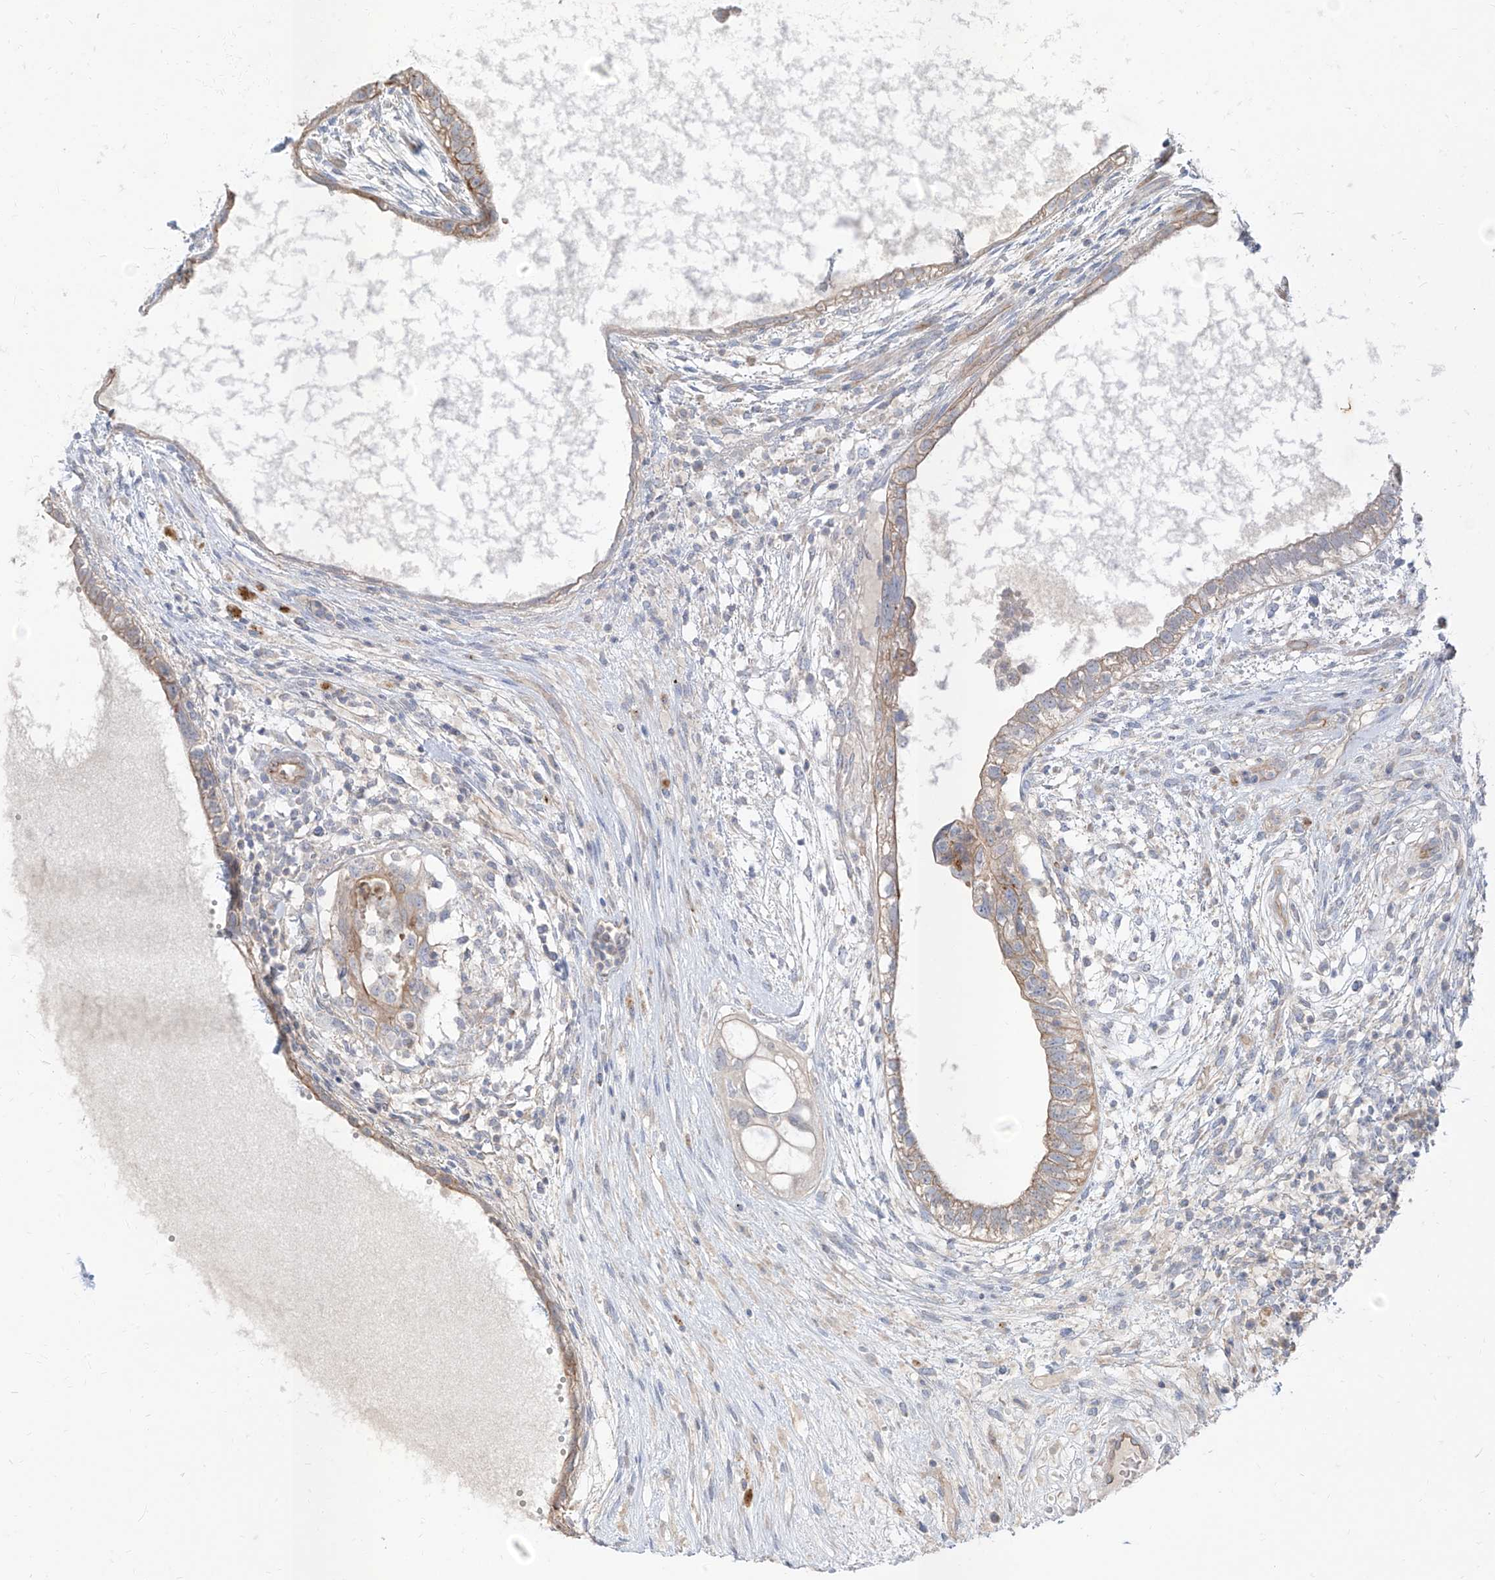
{"staining": {"intensity": "weak", "quantity": "25%-75%", "location": "cytoplasmic/membranous"}, "tissue": "testis cancer", "cell_type": "Tumor cells", "image_type": "cancer", "snomed": [{"axis": "morphology", "description": "Carcinoma, Embryonal, NOS"}, {"axis": "topography", "description": "Testis"}], "caption": "Testis embryonal carcinoma tissue shows weak cytoplasmic/membranous positivity in about 25%-75% of tumor cells (DAB (3,3'-diaminobenzidine) IHC with brightfield microscopy, high magnification).", "gene": "EPHX4", "patient": {"sex": "male", "age": 26}}